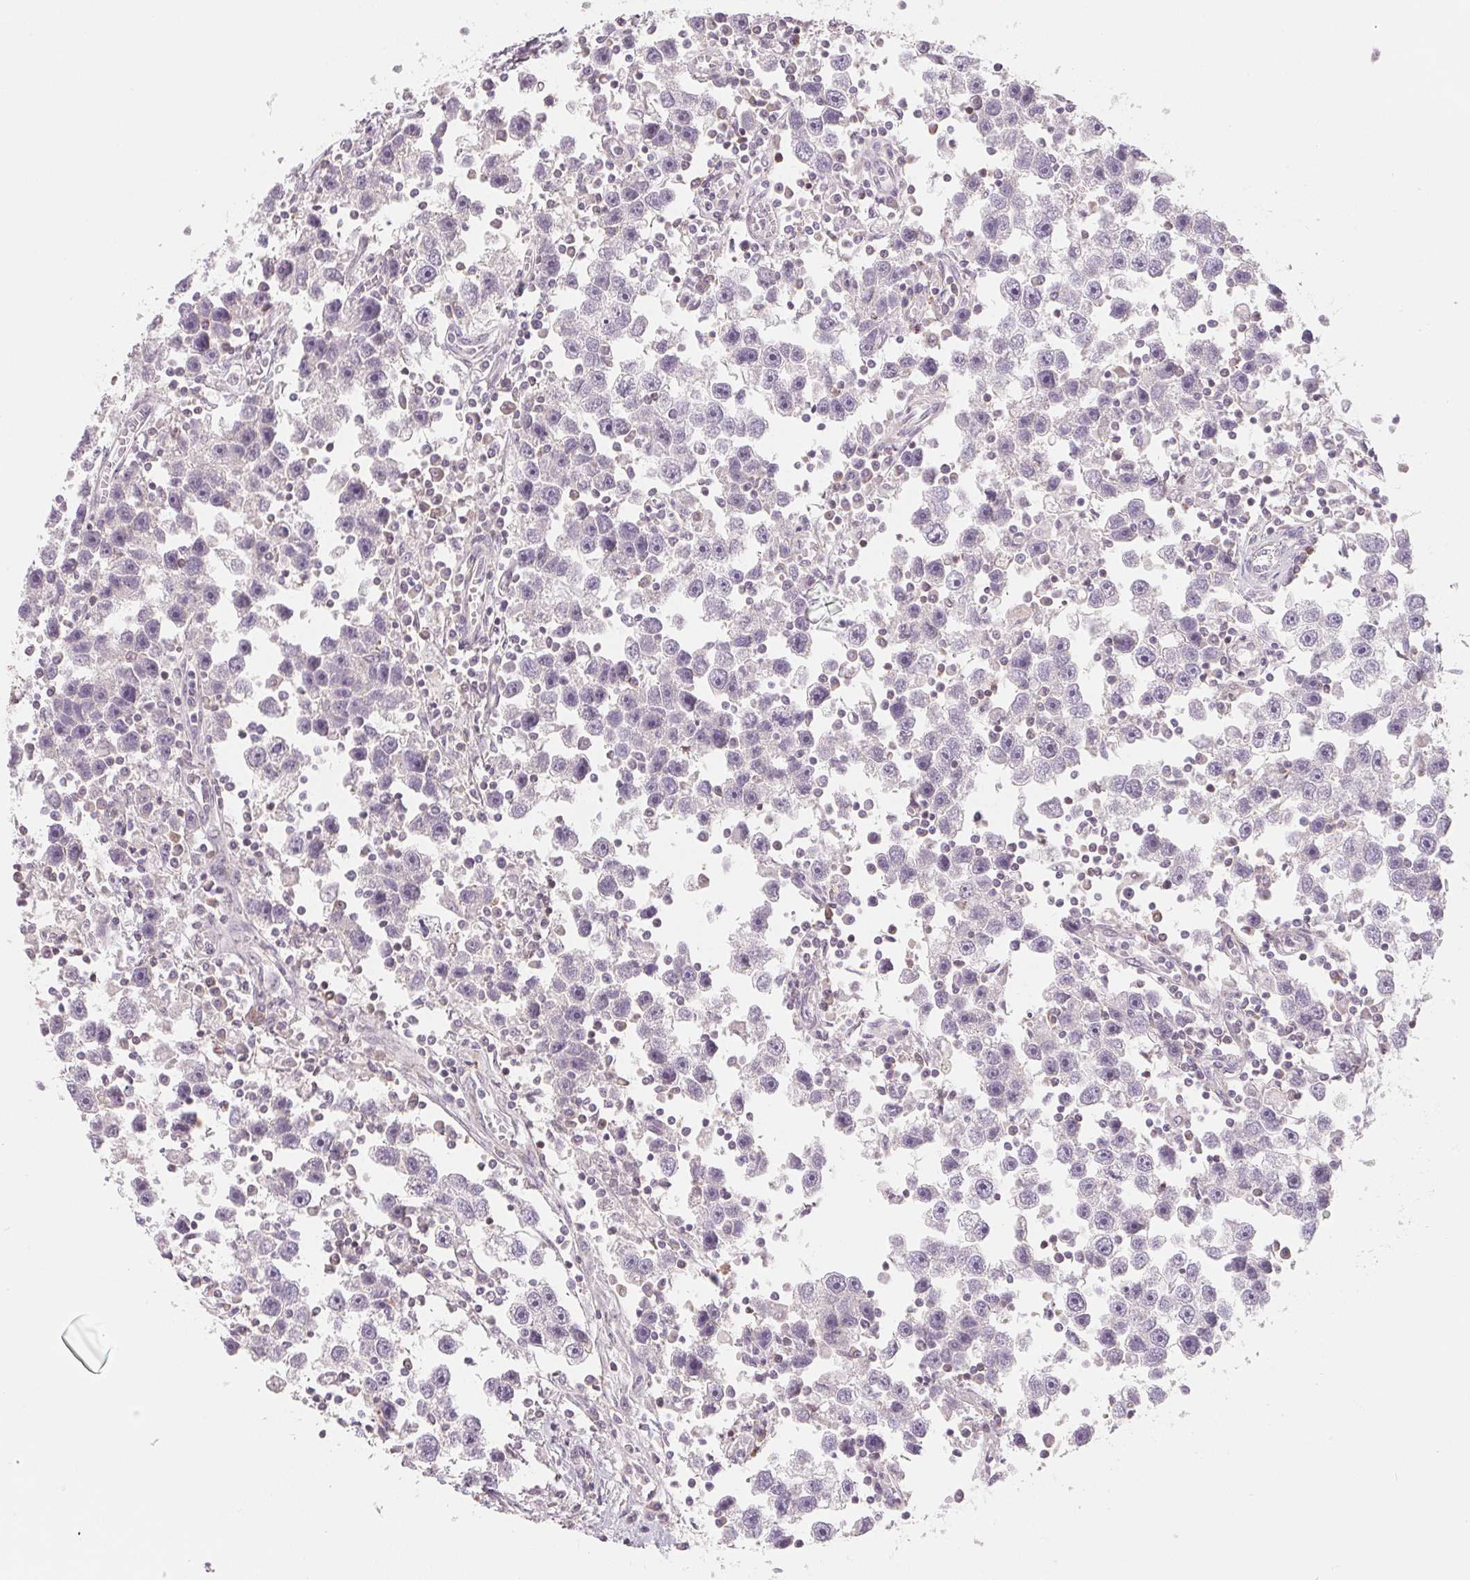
{"staining": {"intensity": "negative", "quantity": "none", "location": "none"}, "tissue": "testis cancer", "cell_type": "Tumor cells", "image_type": "cancer", "snomed": [{"axis": "morphology", "description": "Seminoma, NOS"}, {"axis": "topography", "description": "Testis"}], "caption": "Testis cancer (seminoma) stained for a protein using IHC exhibits no expression tumor cells.", "gene": "VTCN1", "patient": {"sex": "male", "age": 30}}